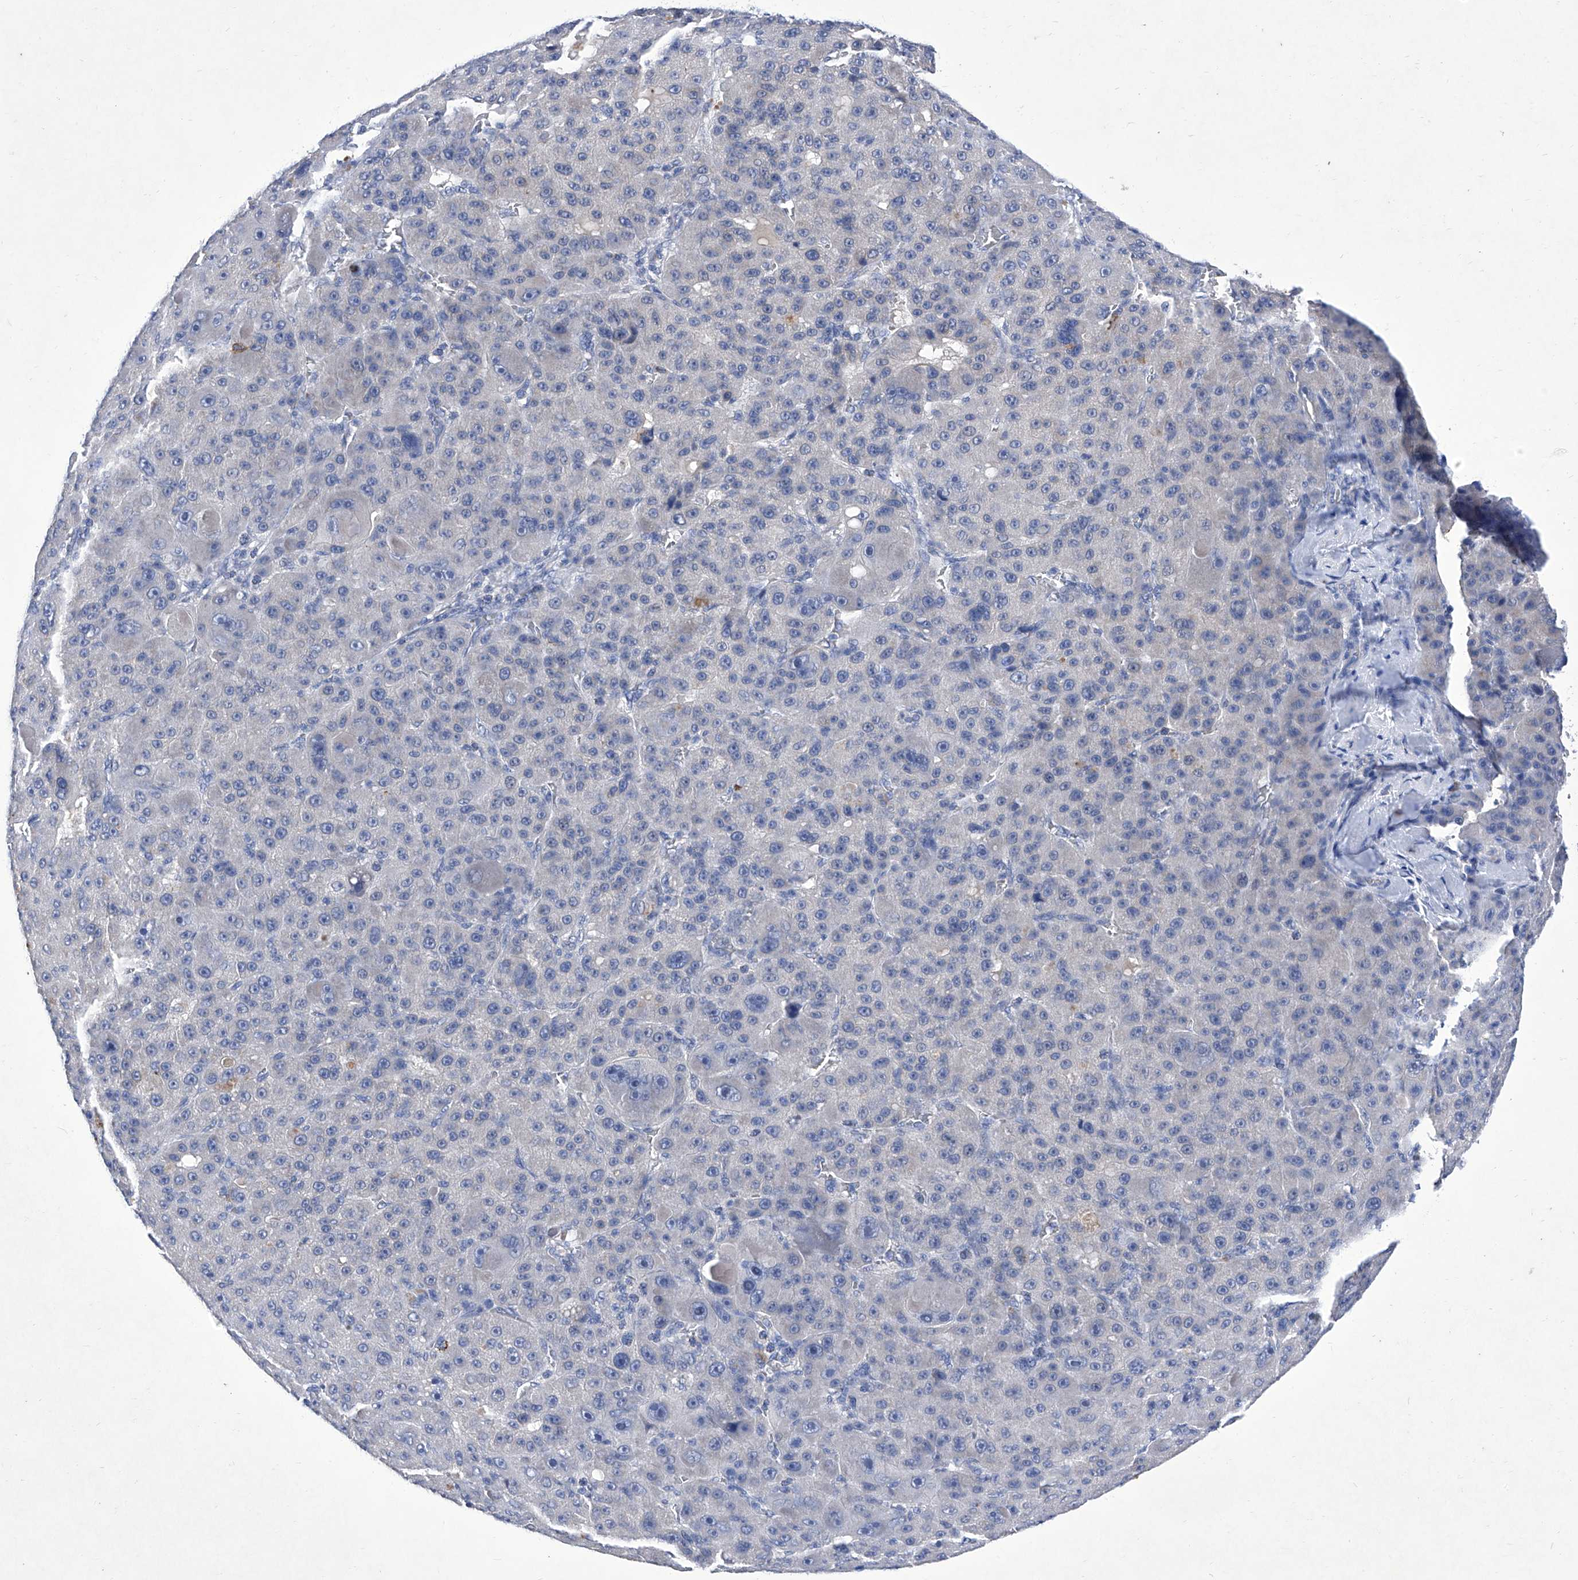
{"staining": {"intensity": "negative", "quantity": "none", "location": "none"}, "tissue": "liver cancer", "cell_type": "Tumor cells", "image_type": "cancer", "snomed": [{"axis": "morphology", "description": "Carcinoma, Hepatocellular, NOS"}, {"axis": "topography", "description": "Liver"}], "caption": "Tumor cells show no significant expression in liver cancer (hepatocellular carcinoma). (Brightfield microscopy of DAB immunohistochemistry (IHC) at high magnification).", "gene": "IFNL2", "patient": {"sex": "male", "age": 76}}